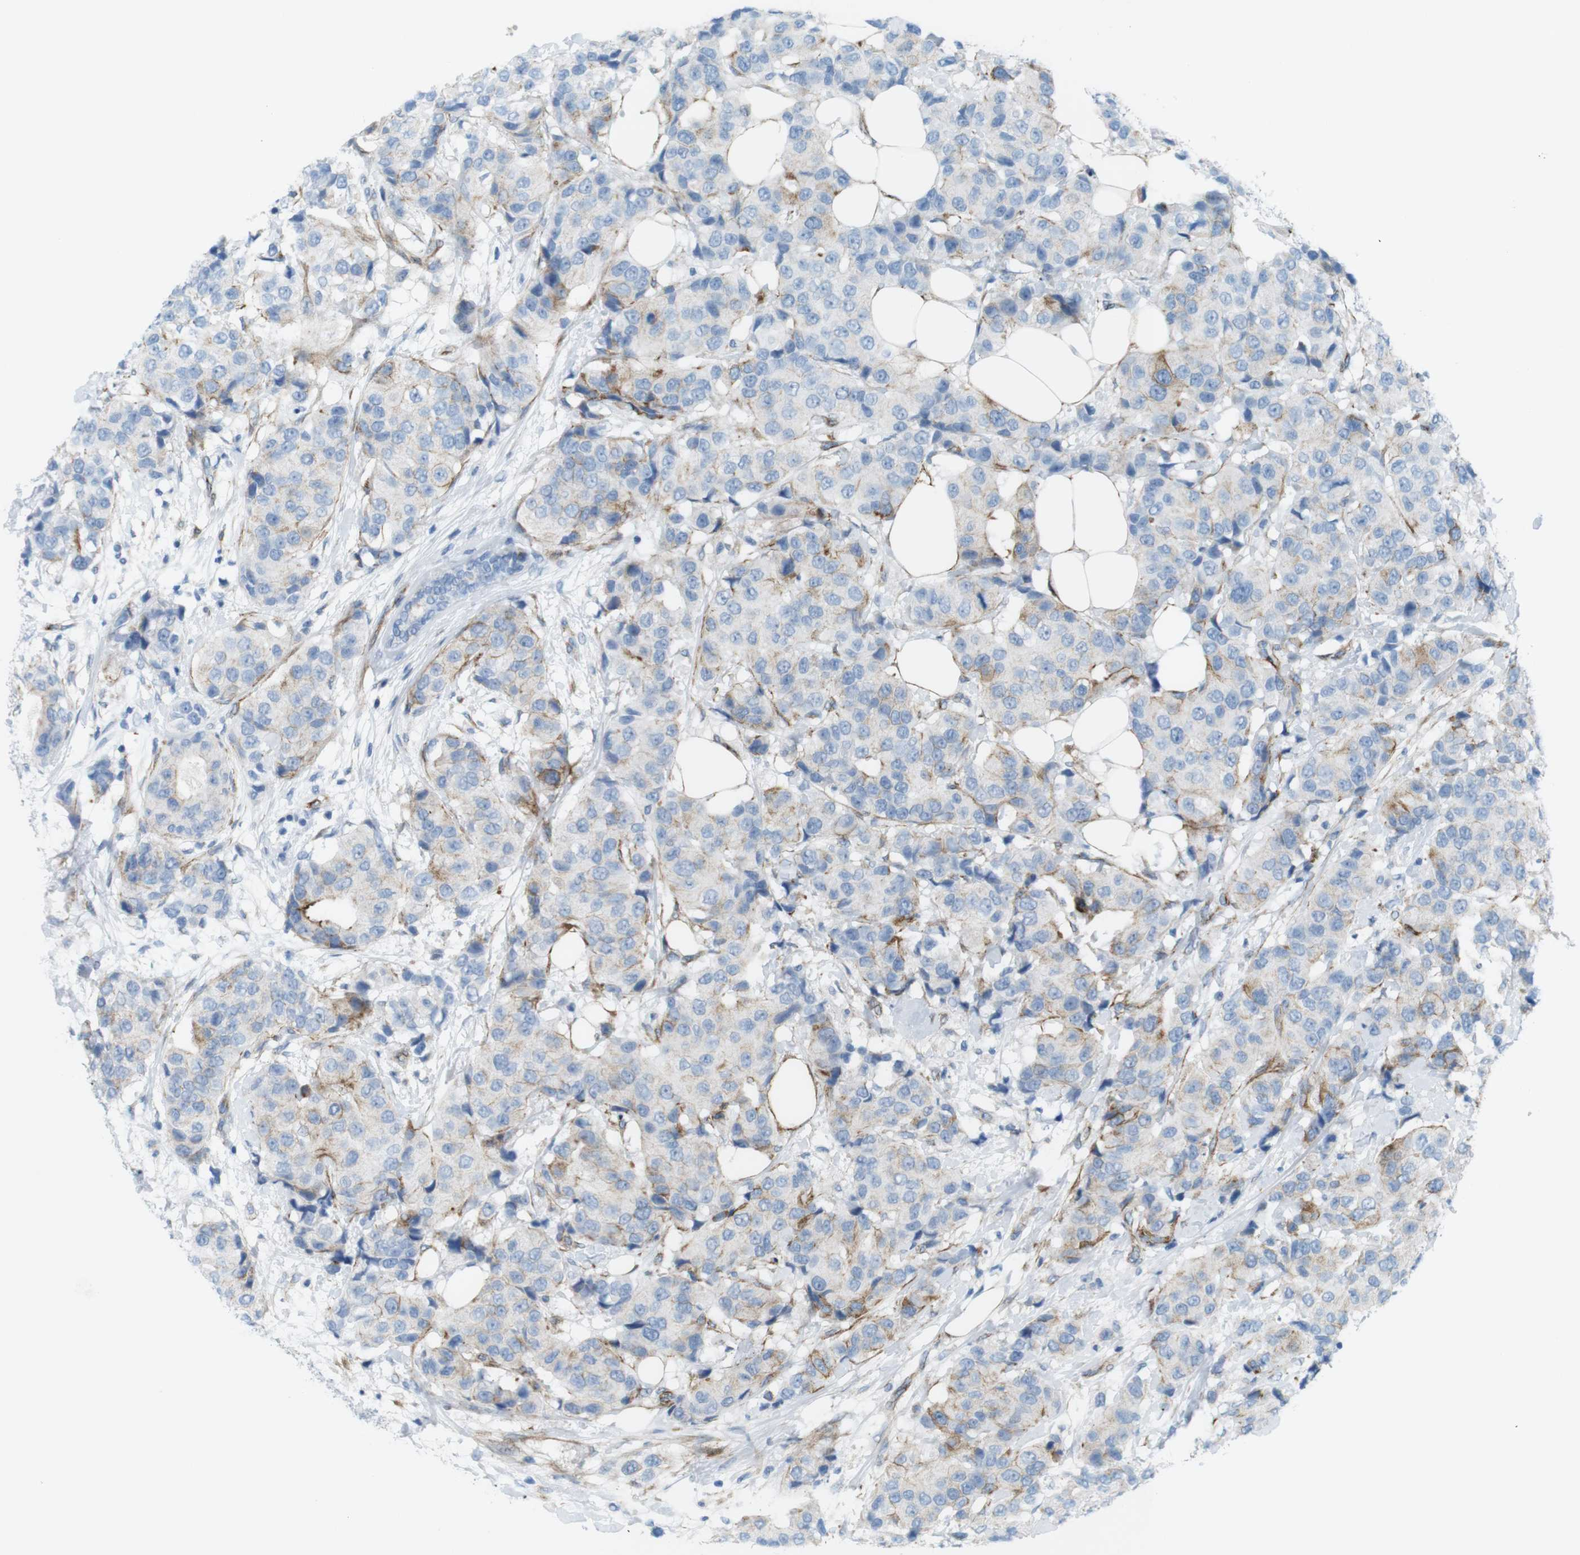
{"staining": {"intensity": "moderate", "quantity": "<25%", "location": "cytoplasmic/membranous"}, "tissue": "breast cancer", "cell_type": "Tumor cells", "image_type": "cancer", "snomed": [{"axis": "morphology", "description": "Normal tissue, NOS"}, {"axis": "morphology", "description": "Duct carcinoma"}, {"axis": "topography", "description": "Breast"}], "caption": "Breast cancer stained for a protein reveals moderate cytoplasmic/membranous positivity in tumor cells. The protein is stained brown, and the nuclei are stained in blue (DAB IHC with brightfield microscopy, high magnification).", "gene": "MYH9", "patient": {"sex": "female", "age": 39}}